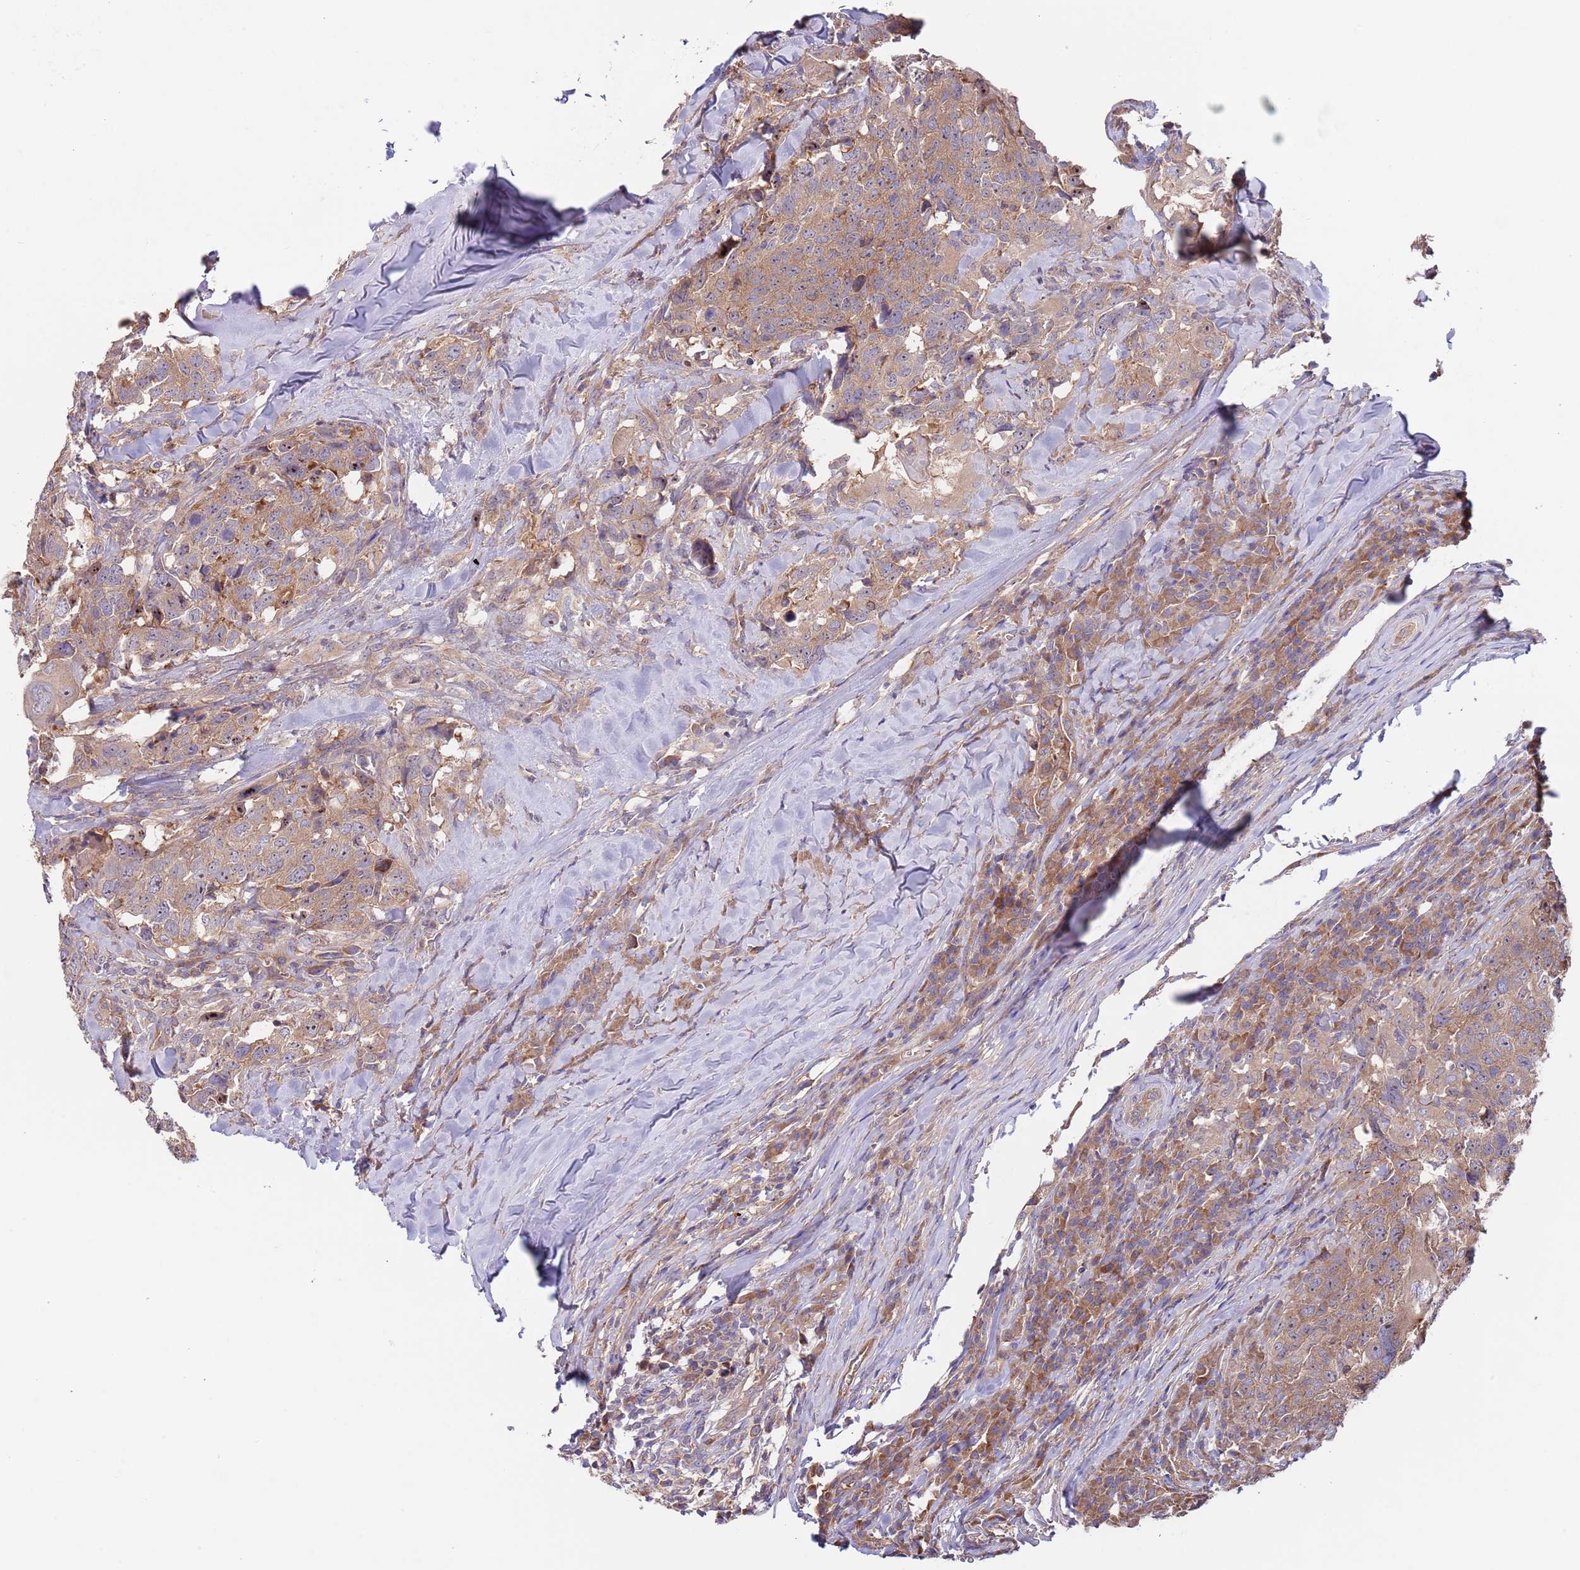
{"staining": {"intensity": "moderate", "quantity": ">75%", "location": "cytoplasmic/membranous"}, "tissue": "head and neck cancer", "cell_type": "Tumor cells", "image_type": "cancer", "snomed": [{"axis": "morphology", "description": "Normal tissue, NOS"}, {"axis": "morphology", "description": "Squamous cell carcinoma, NOS"}, {"axis": "topography", "description": "Skeletal muscle"}, {"axis": "topography", "description": "Vascular tissue"}, {"axis": "topography", "description": "Peripheral nerve tissue"}, {"axis": "topography", "description": "Head-Neck"}], "caption": "Brown immunohistochemical staining in human head and neck cancer (squamous cell carcinoma) displays moderate cytoplasmic/membranous positivity in about >75% of tumor cells.", "gene": "EIF3F", "patient": {"sex": "male", "age": 66}}